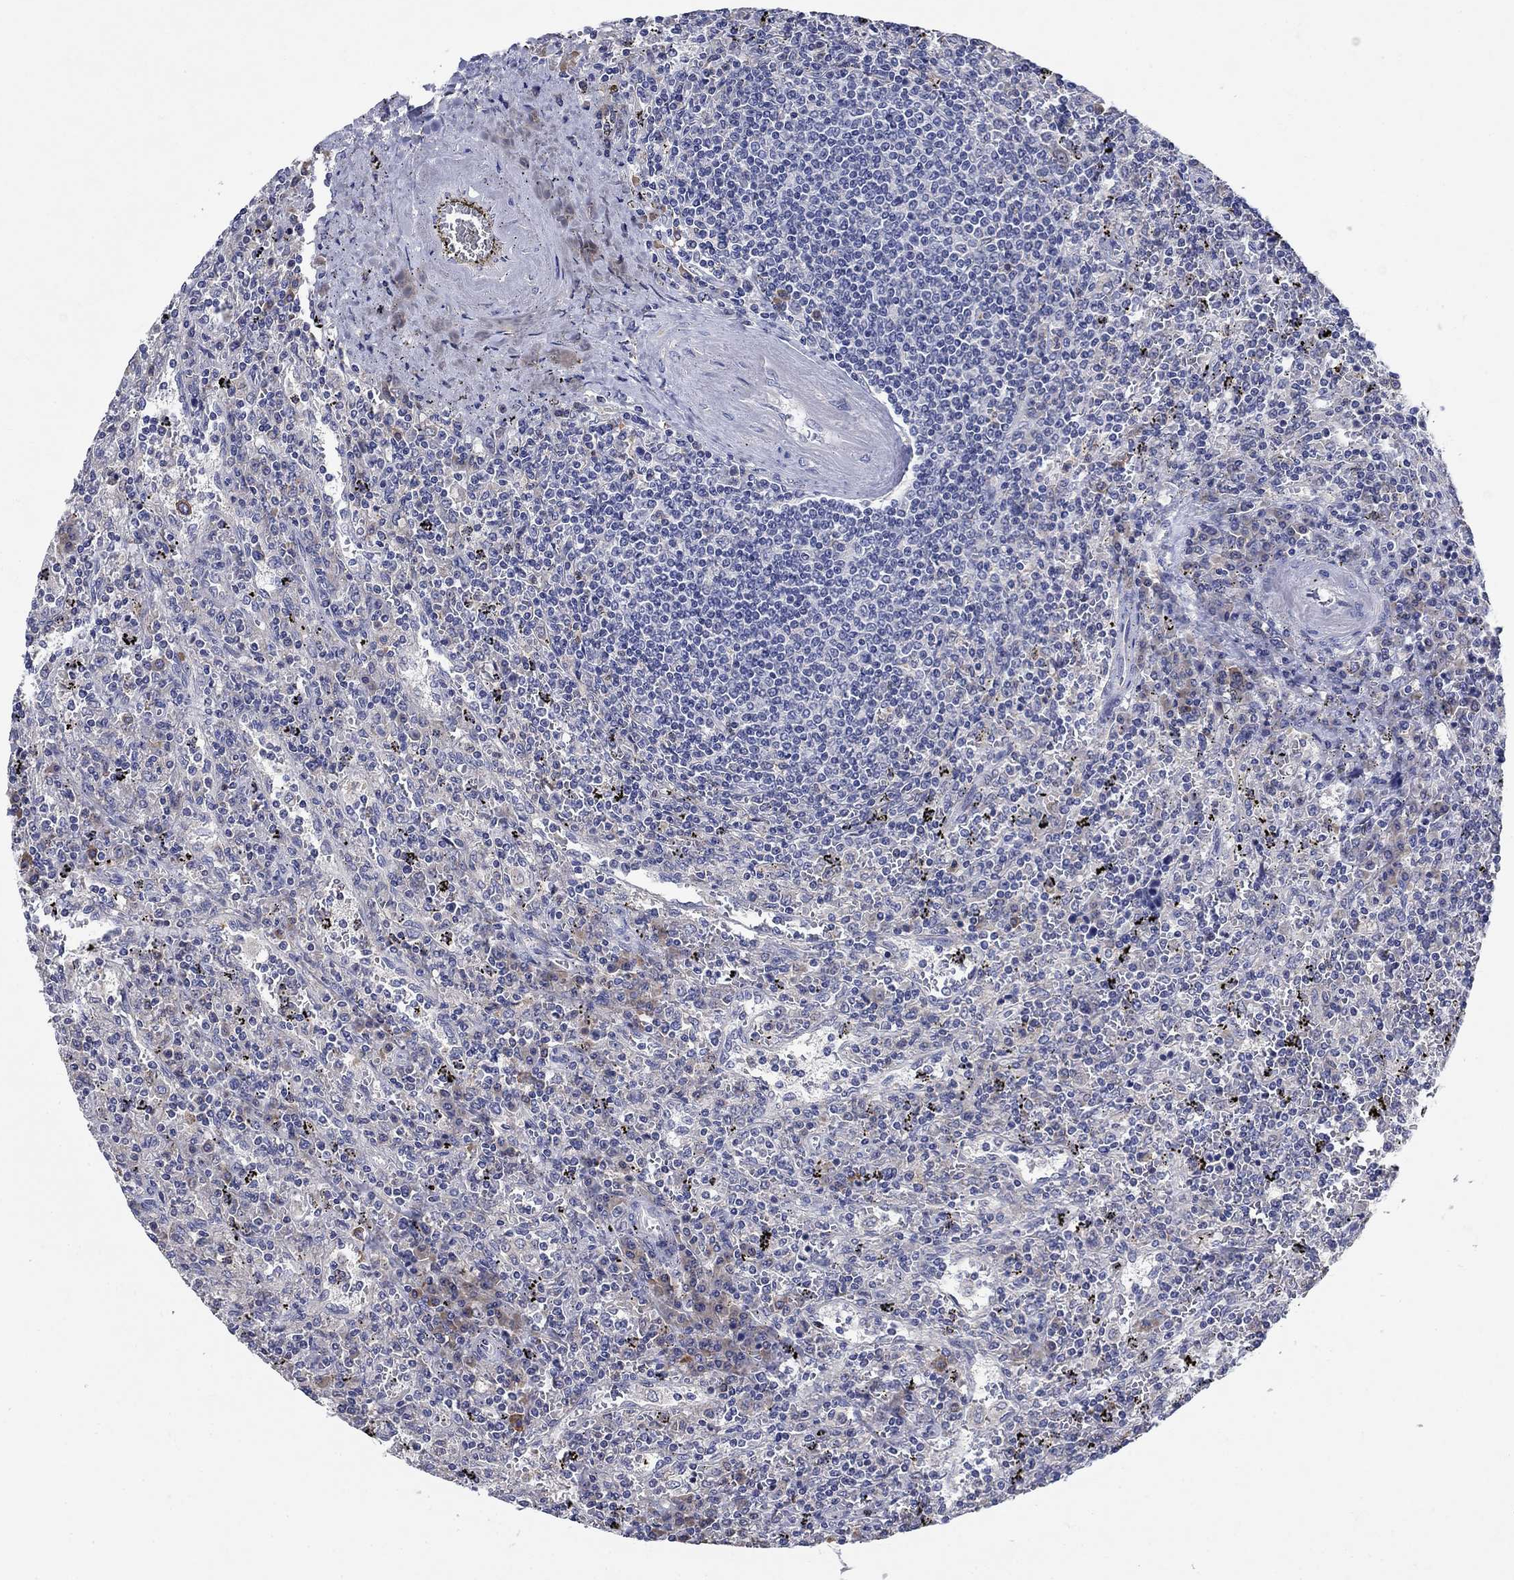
{"staining": {"intensity": "negative", "quantity": "none", "location": "none"}, "tissue": "lymphoma", "cell_type": "Tumor cells", "image_type": "cancer", "snomed": [{"axis": "morphology", "description": "Malignant lymphoma, non-Hodgkin's type, Low grade"}, {"axis": "topography", "description": "Spleen"}], "caption": "This is an IHC histopathology image of low-grade malignant lymphoma, non-Hodgkin's type. There is no staining in tumor cells.", "gene": "SULT2B1", "patient": {"sex": "male", "age": 62}}